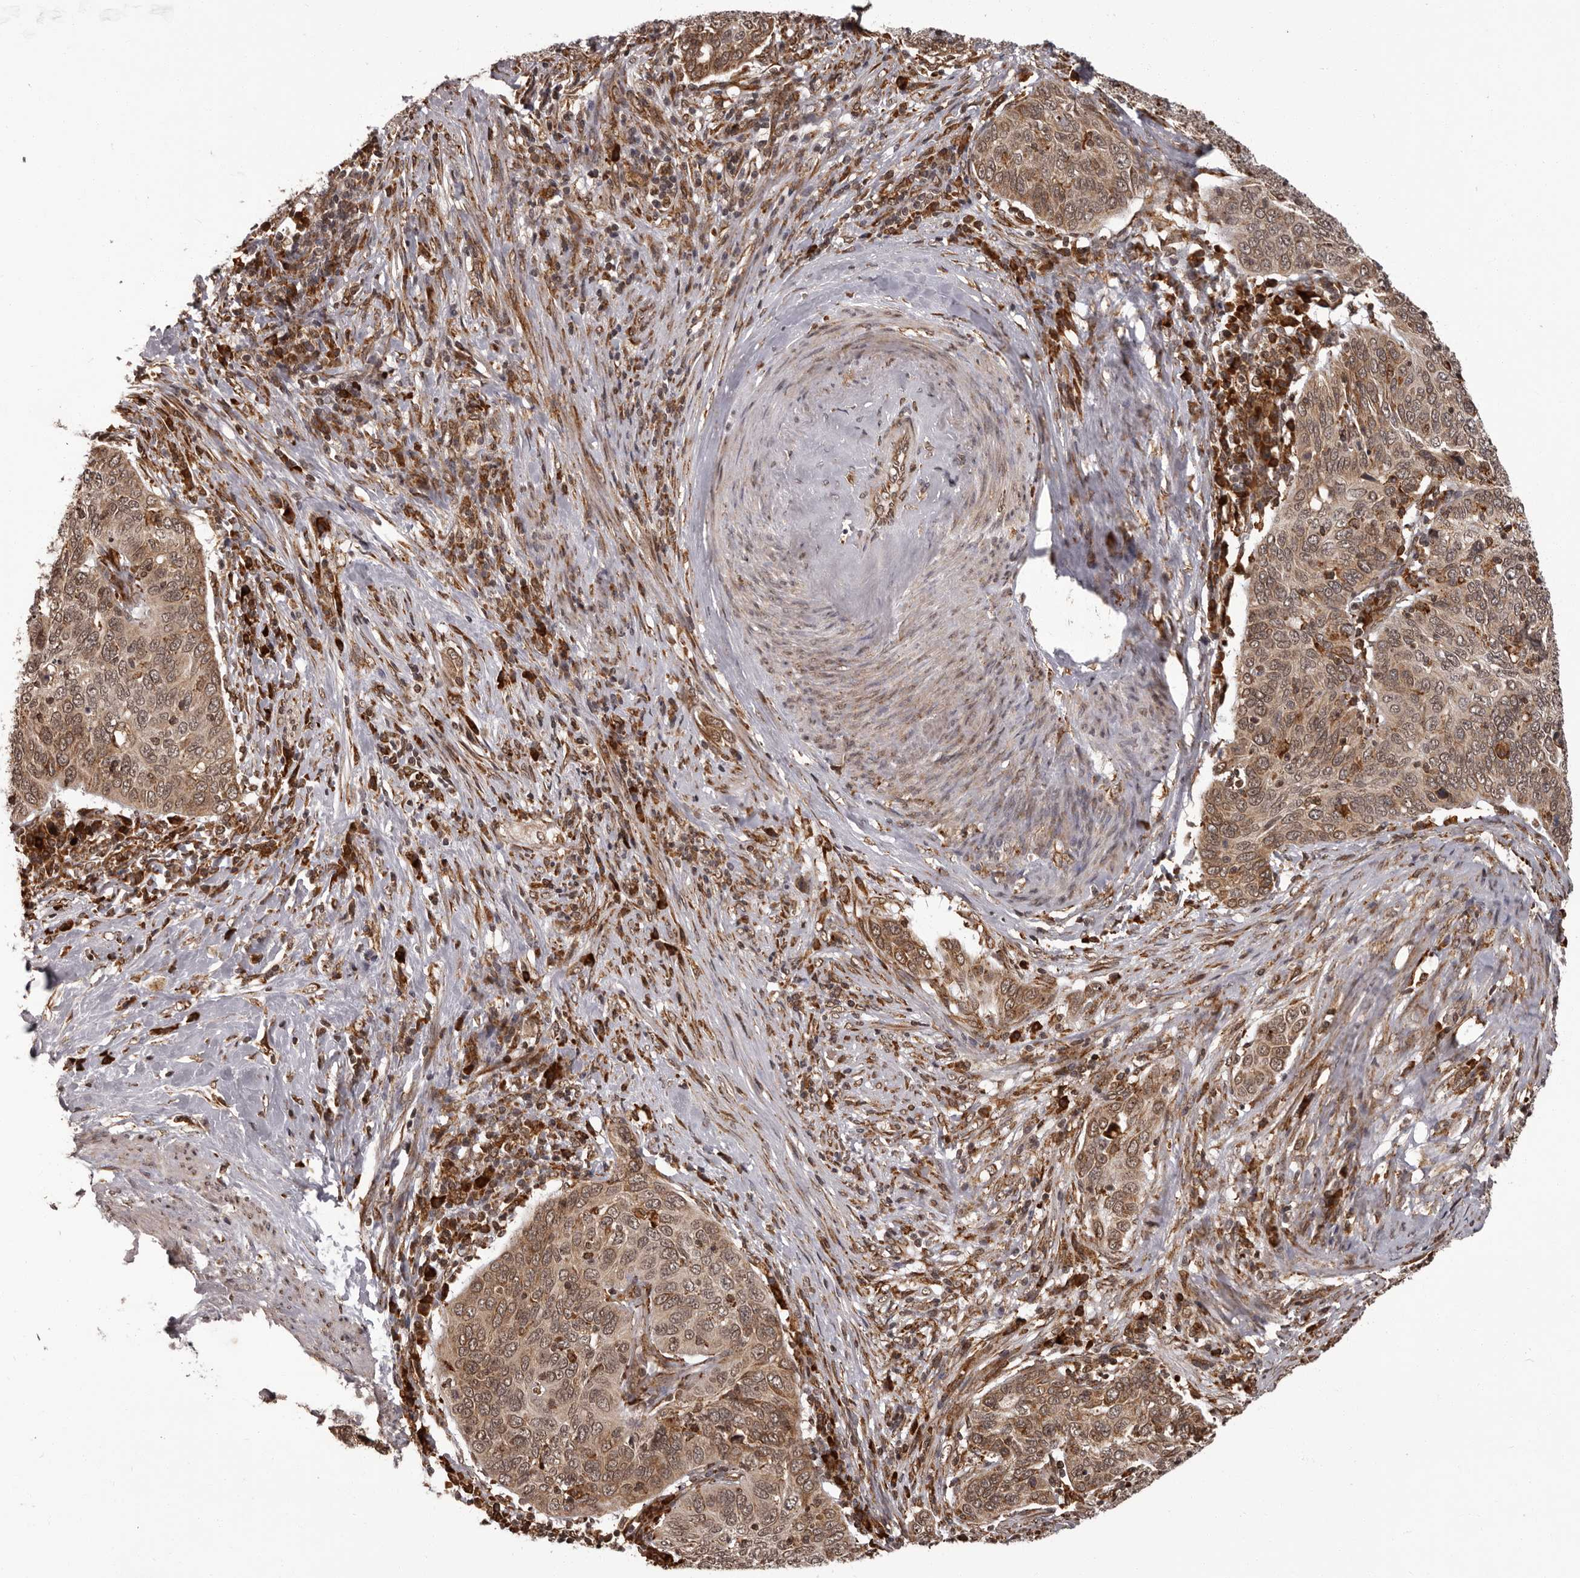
{"staining": {"intensity": "moderate", "quantity": ">75%", "location": "cytoplasmic/membranous,nuclear"}, "tissue": "cervical cancer", "cell_type": "Tumor cells", "image_type": "cancer", "snomed": [{"axis": "morphology", "description": "Squamous cell carcinoma, NOS"}, {"axis": "topography", "description": "Cervix"}], "caption": "A high-resolution micrograph shows immunohistochemistry (IHC) staining of cervical cancer, which shows moderate cytoplasmic/membranous and nuclear positivity in about >75% of tumor cells.", "gene": "IL32", "patient": {"sex": "female", "age": 60}}